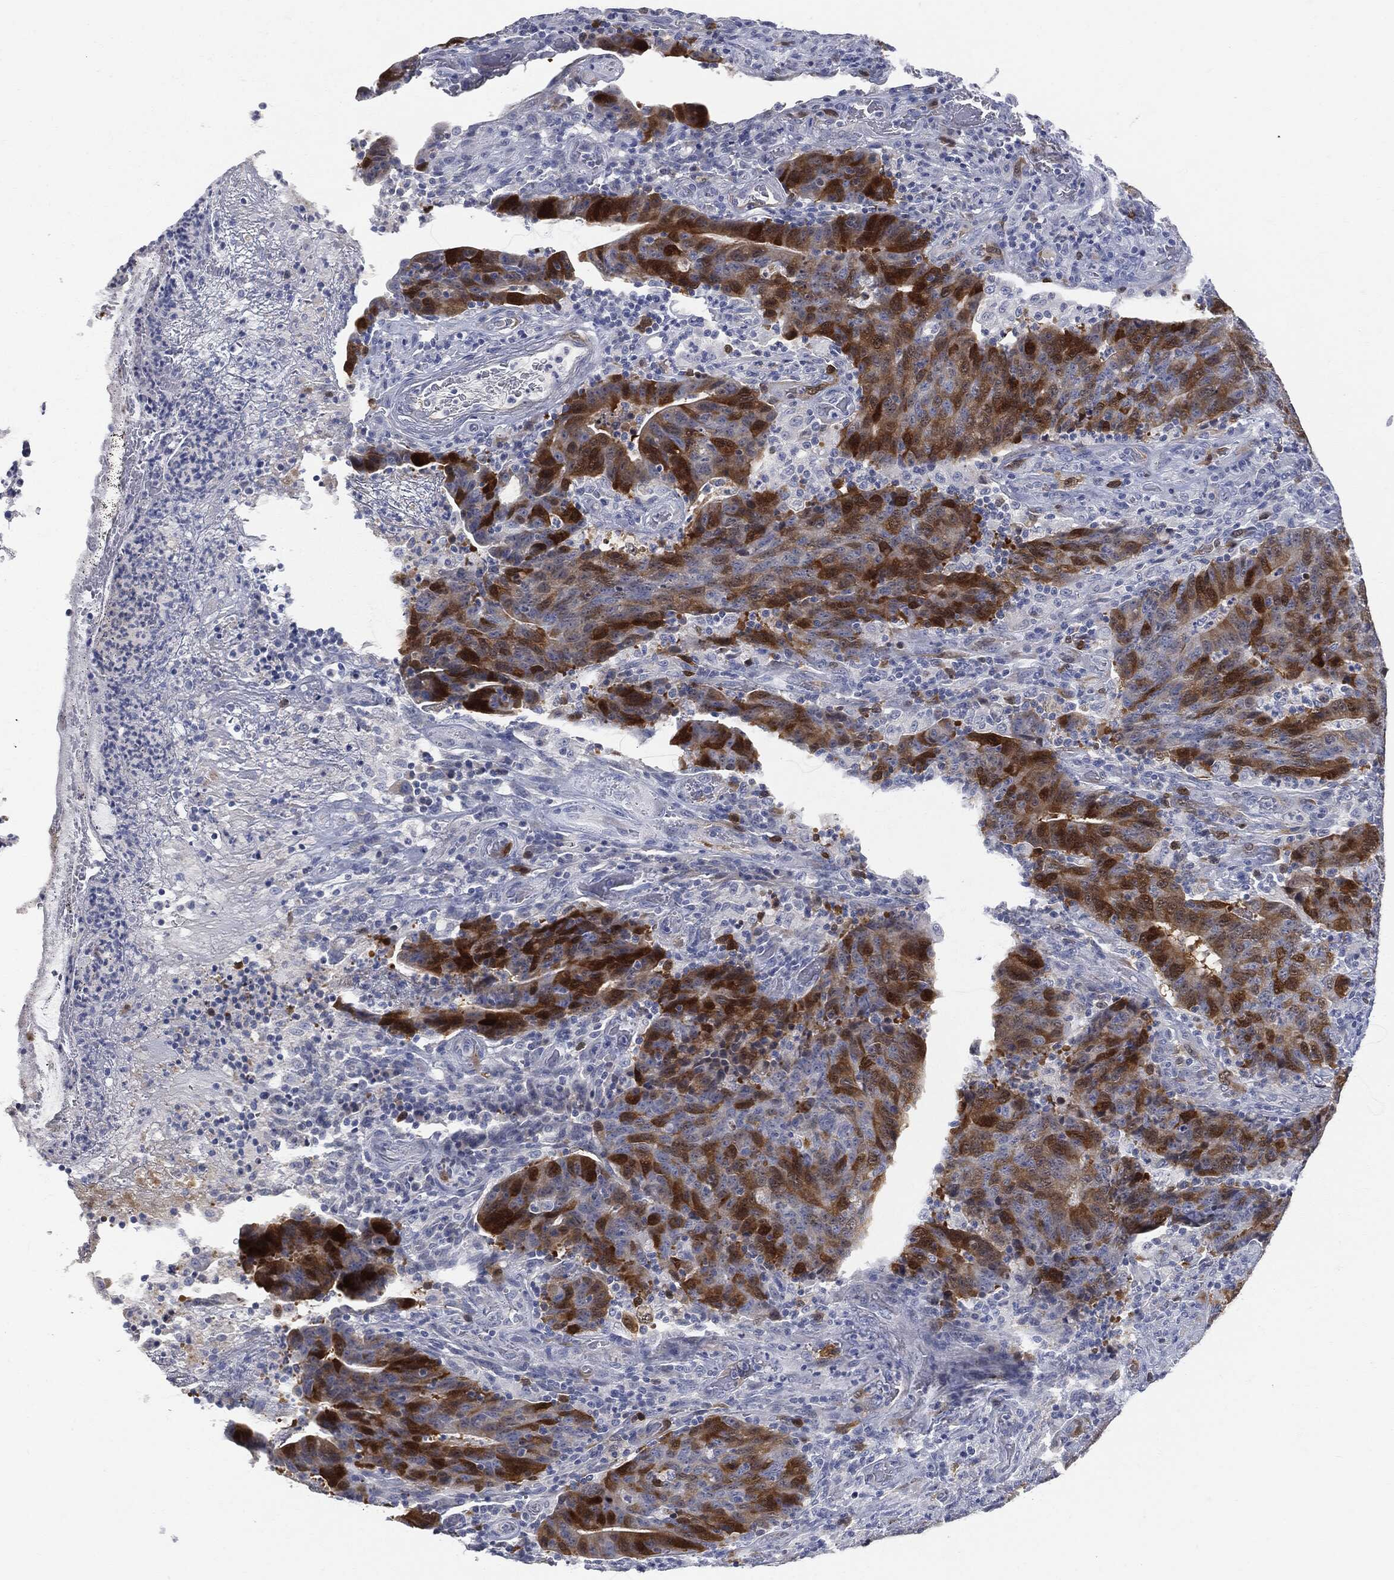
{"staining": {"intensity": "strong", "quantity": ">75%", "location": "cytoplasmic/membranous"}, "tissue": "colorectal cancer", "cell_type": "Tumor cells", "image_type": "cancer", "snomed": [{"axis": "morphology", "description": "Adenocarcinoma, NOS"}, {"axis": "topography", "description": "Colon"}], "caption": "A brown stain labels strong cytoplasmic/membranous positivity of a protein in human adenocarcinoma (colorectal) tumor cells. The staining was performed using DAB, with brown indicating positive protein expression. Nuclei are stained blue with hematoxylin.", "gene": "UBE2C", "patient": {"sex": "female", "age": 75}}